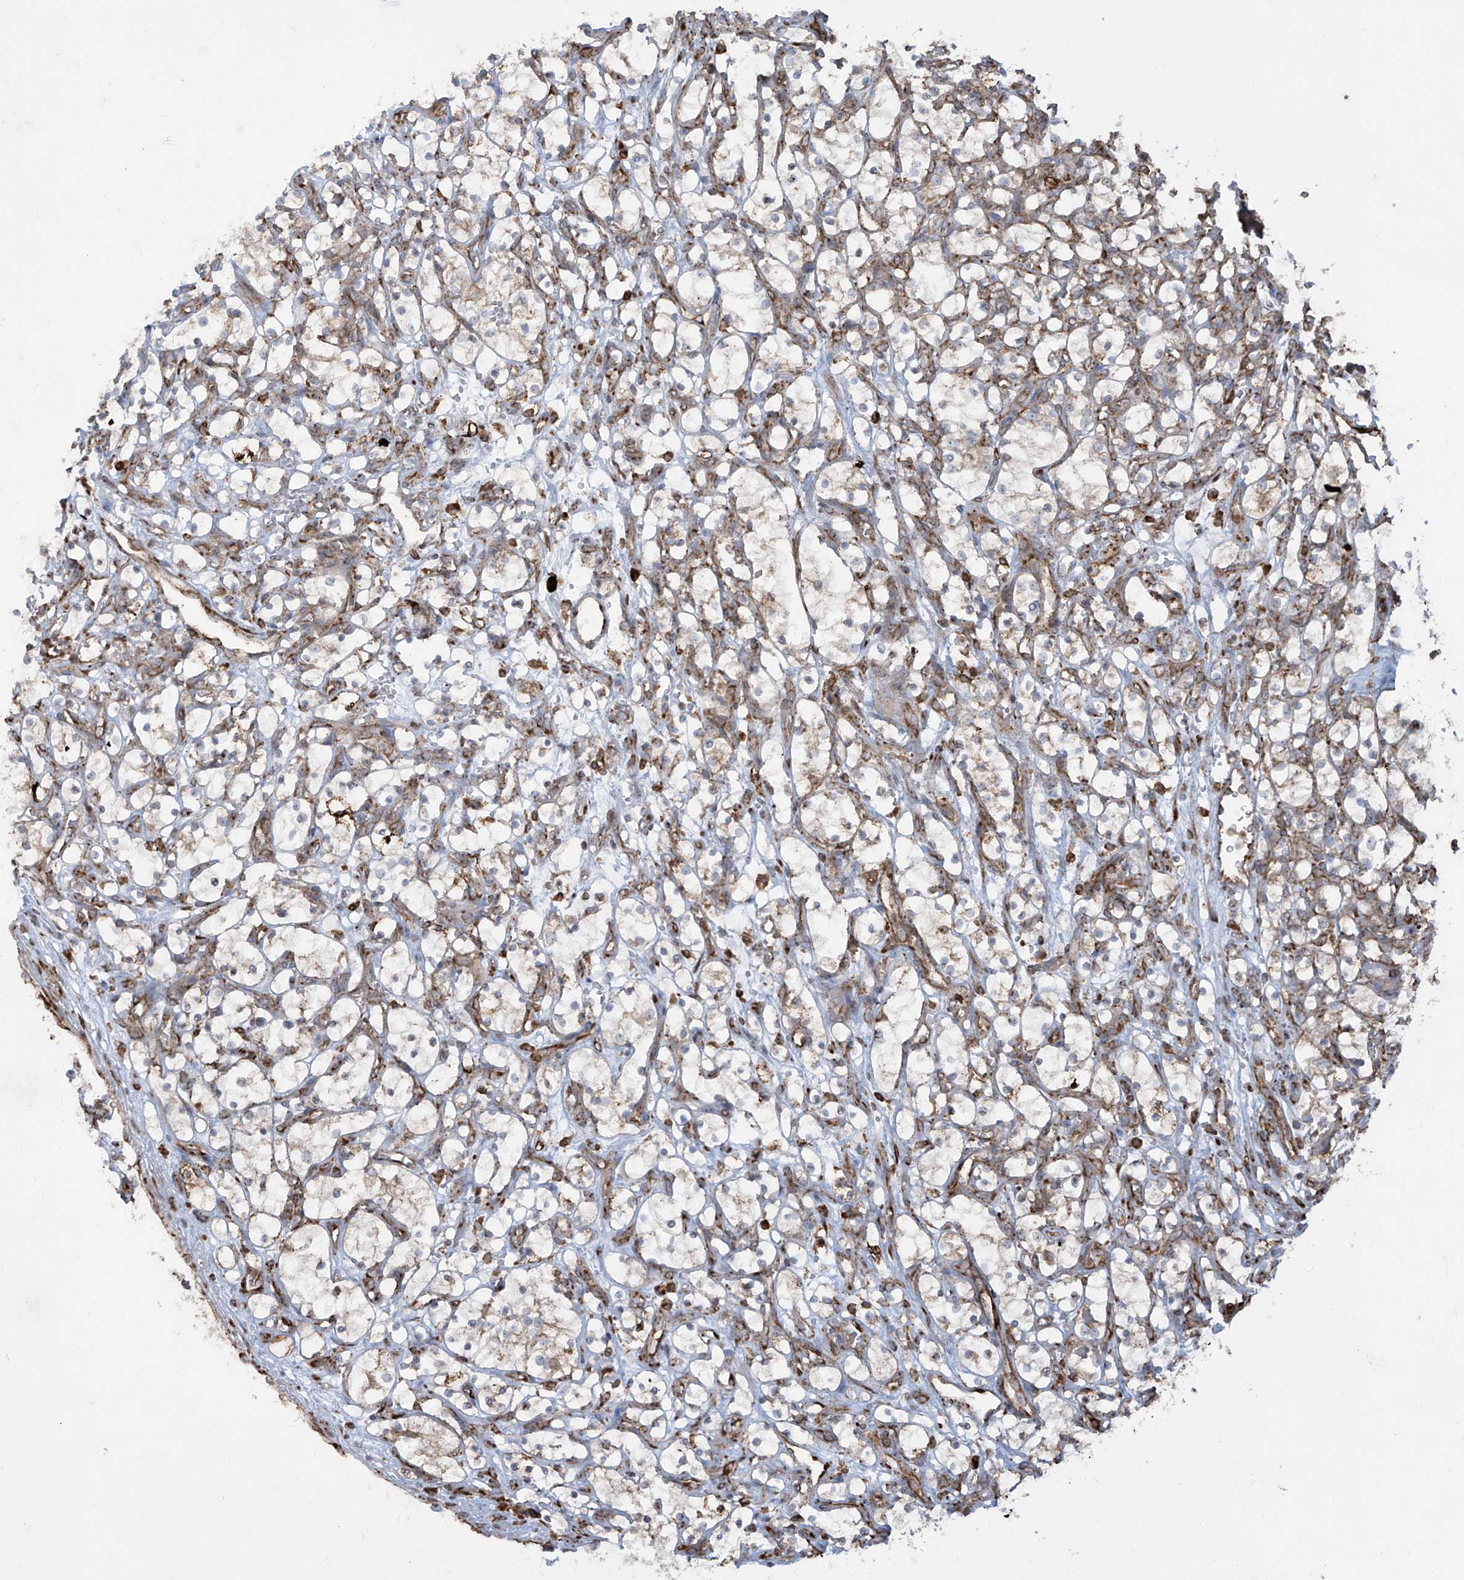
{"staining": {"intensity": "negative", "quantity": "none", "location": "none"}, "tissue": "renal cancer", "cell_type": "Tumor cells", "image_type": "cancer", "snomed": [{"axis": "morphology", "description": "Adenocarcinoma, NOS"}, {"axis": "topography", "description": "Kidney"}], "caption": "Tumor cells show no significant expression in adenocarcinoma (renal). (DAB immunohistochemistry (IHC) visualized using brightfield microscopy, high magnification).", "gene": "MX1", "patient": {"sex": "female", "age": 69}}